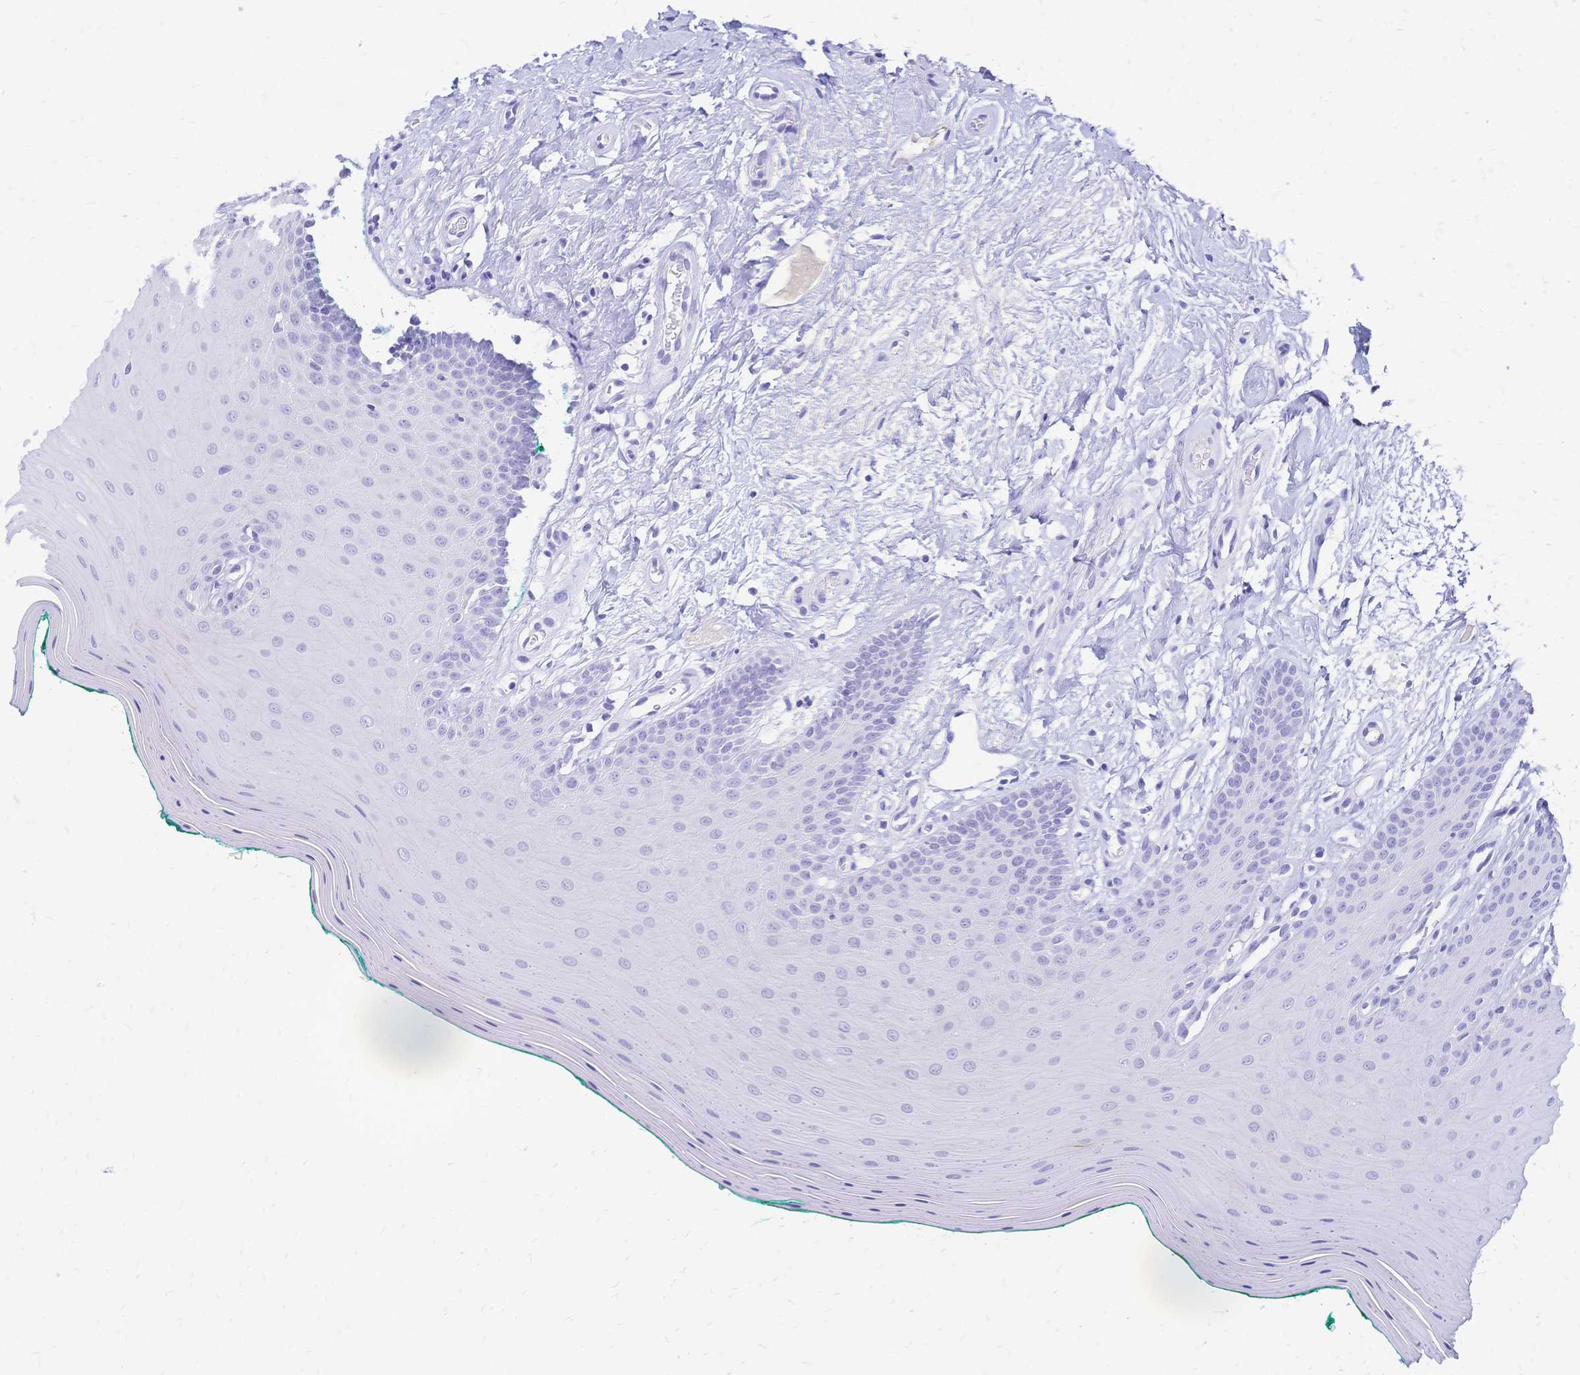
{"staining": {"intensity": "negative", "quantity": "none", "location": "none"}, "tissue": "oral mucosa", "cell_type": "Squamous epithelial cells", "image_type": "normal", "snomed": [{"axis": "morphology", "description": "Normal tissue, NOS"}, {"axis": "topography", "description": "Oral tissue"}], "caption": "A photomicrograph of human oral mucosa is negative for staining in squamous epithelial cells. The staining is performed using DAB brown chromogen with nuclei counter-stained in using hematoxylin.", "gene": "FA2H", "patient": {"sex": "female", "age": 40}}